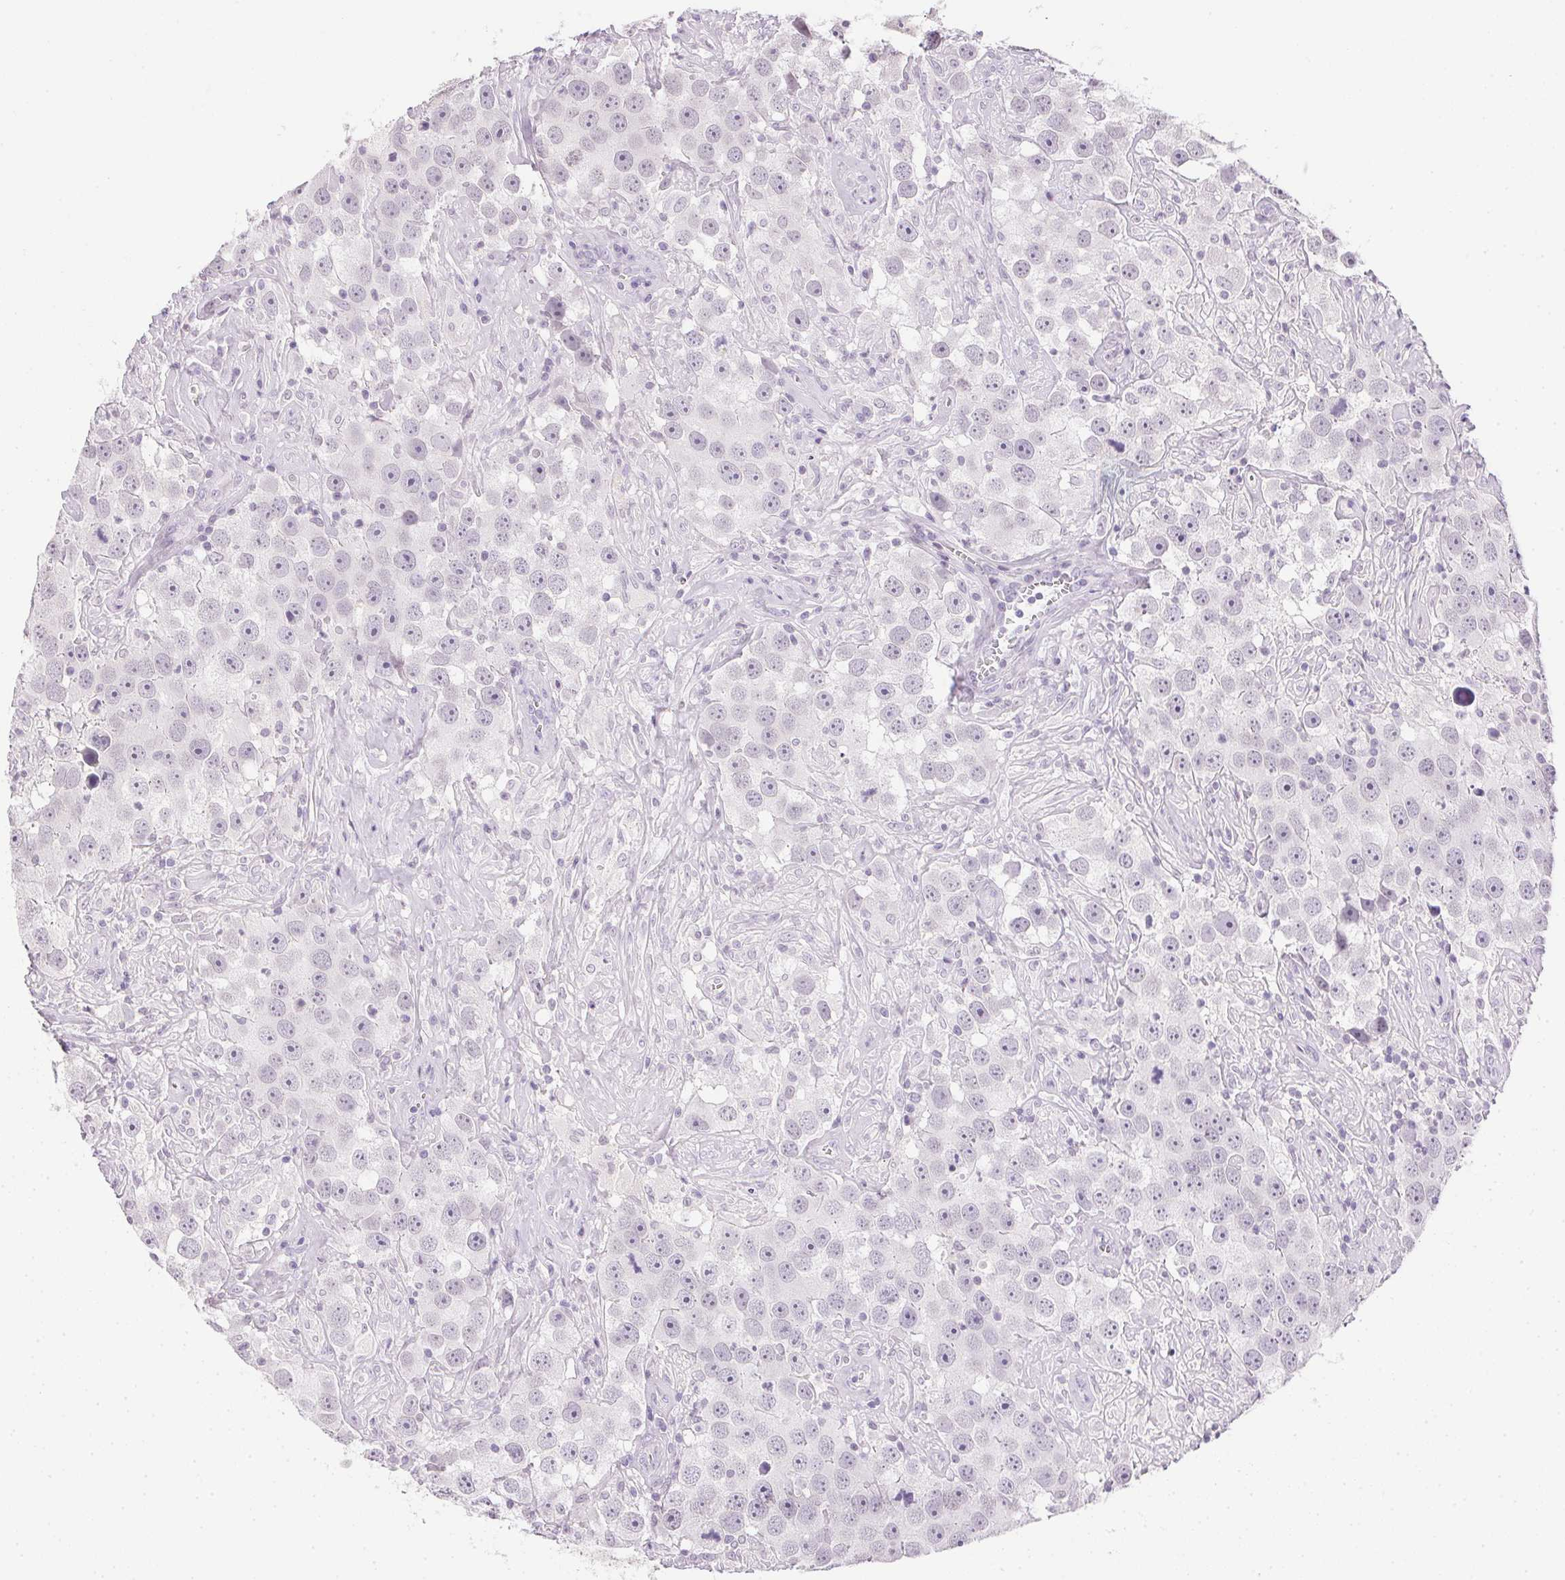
{"staining": {"intensity": "negative", "quantity": "none", "location": "none"}, "tissue": "testis cancer", "cell_type": "Tumor cells", "image_type": "cancer", "snomed": [{"axis": "morphology", "description": "Seminoma, NOS"}, {"axis": "topography", "description": "Testis"}], "caption": "This image is of testis seminoma stained with immunohistochemistry (IHC) to label a protein in brown with the nuclei are counter-stained blue. There is no staining in tumor cells. The staining is performed using DAB brown chromogen with nuclei counter-stained in using hematoxylin.", "gene": "PRL", "patient": {"sex": "male", "age": 49}}